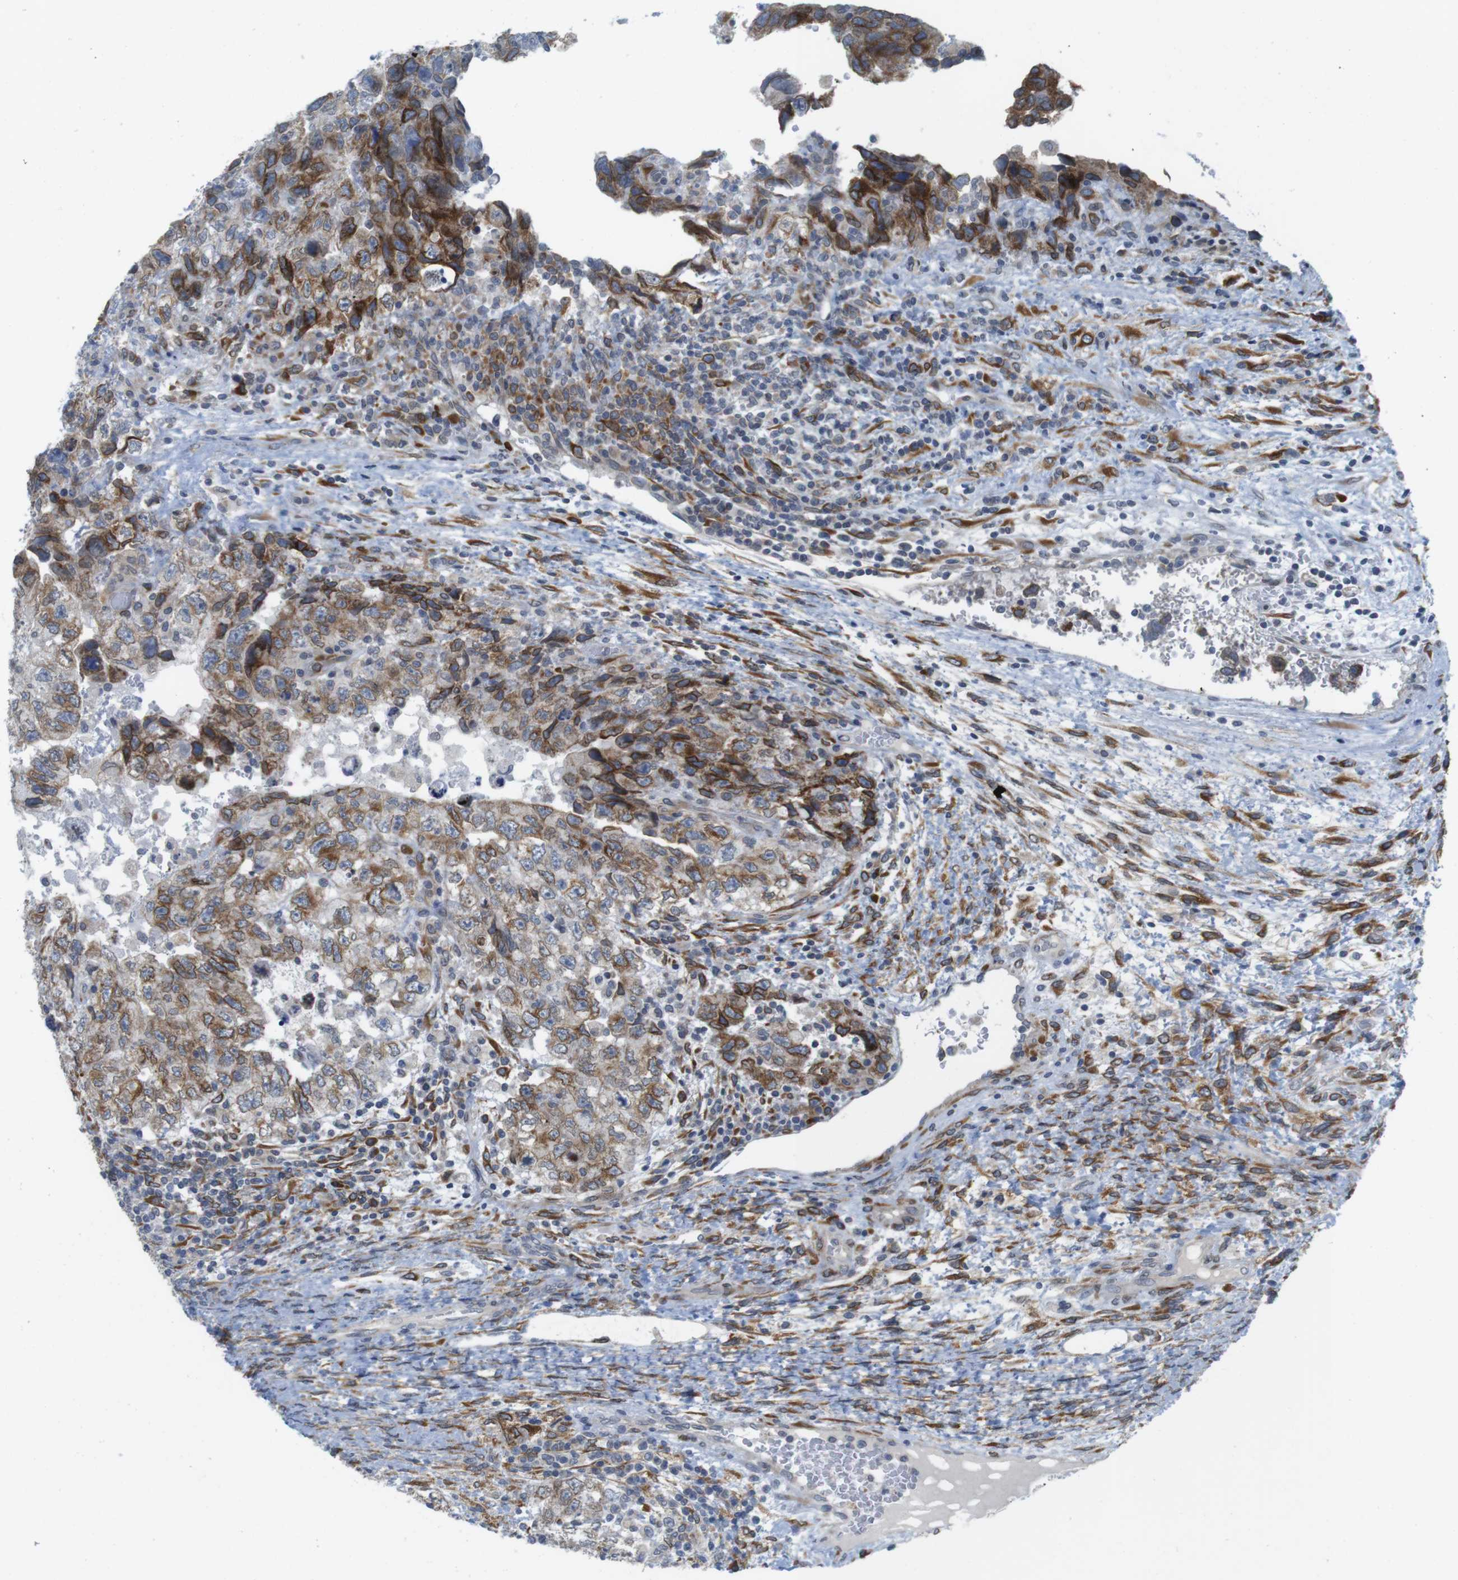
{"staining": {"intensity": "moderate", "quantity": "25%-75%", "location": "cytoplasmic/membranous"}, "tissue": "testis cancer", "cell_type": "Tumor cells", "image_type": "cancer", "snomed": [{"axis": "morphology", "description": "Carcinoma, Embryonal, NOS"}, {"axis": "topography", "description": "Testis"}], "caption": "Immunohistochemistry (IHC) image of human embryonal carcinoma (testis) stained for a protein (brown), which demonstrates medium levels of moderate cytoplasmic/membranous staining in about 25%-75% of tumor cells.", "gene": "ERGIC3", "patient": {"sex": "male", "age": 36}}